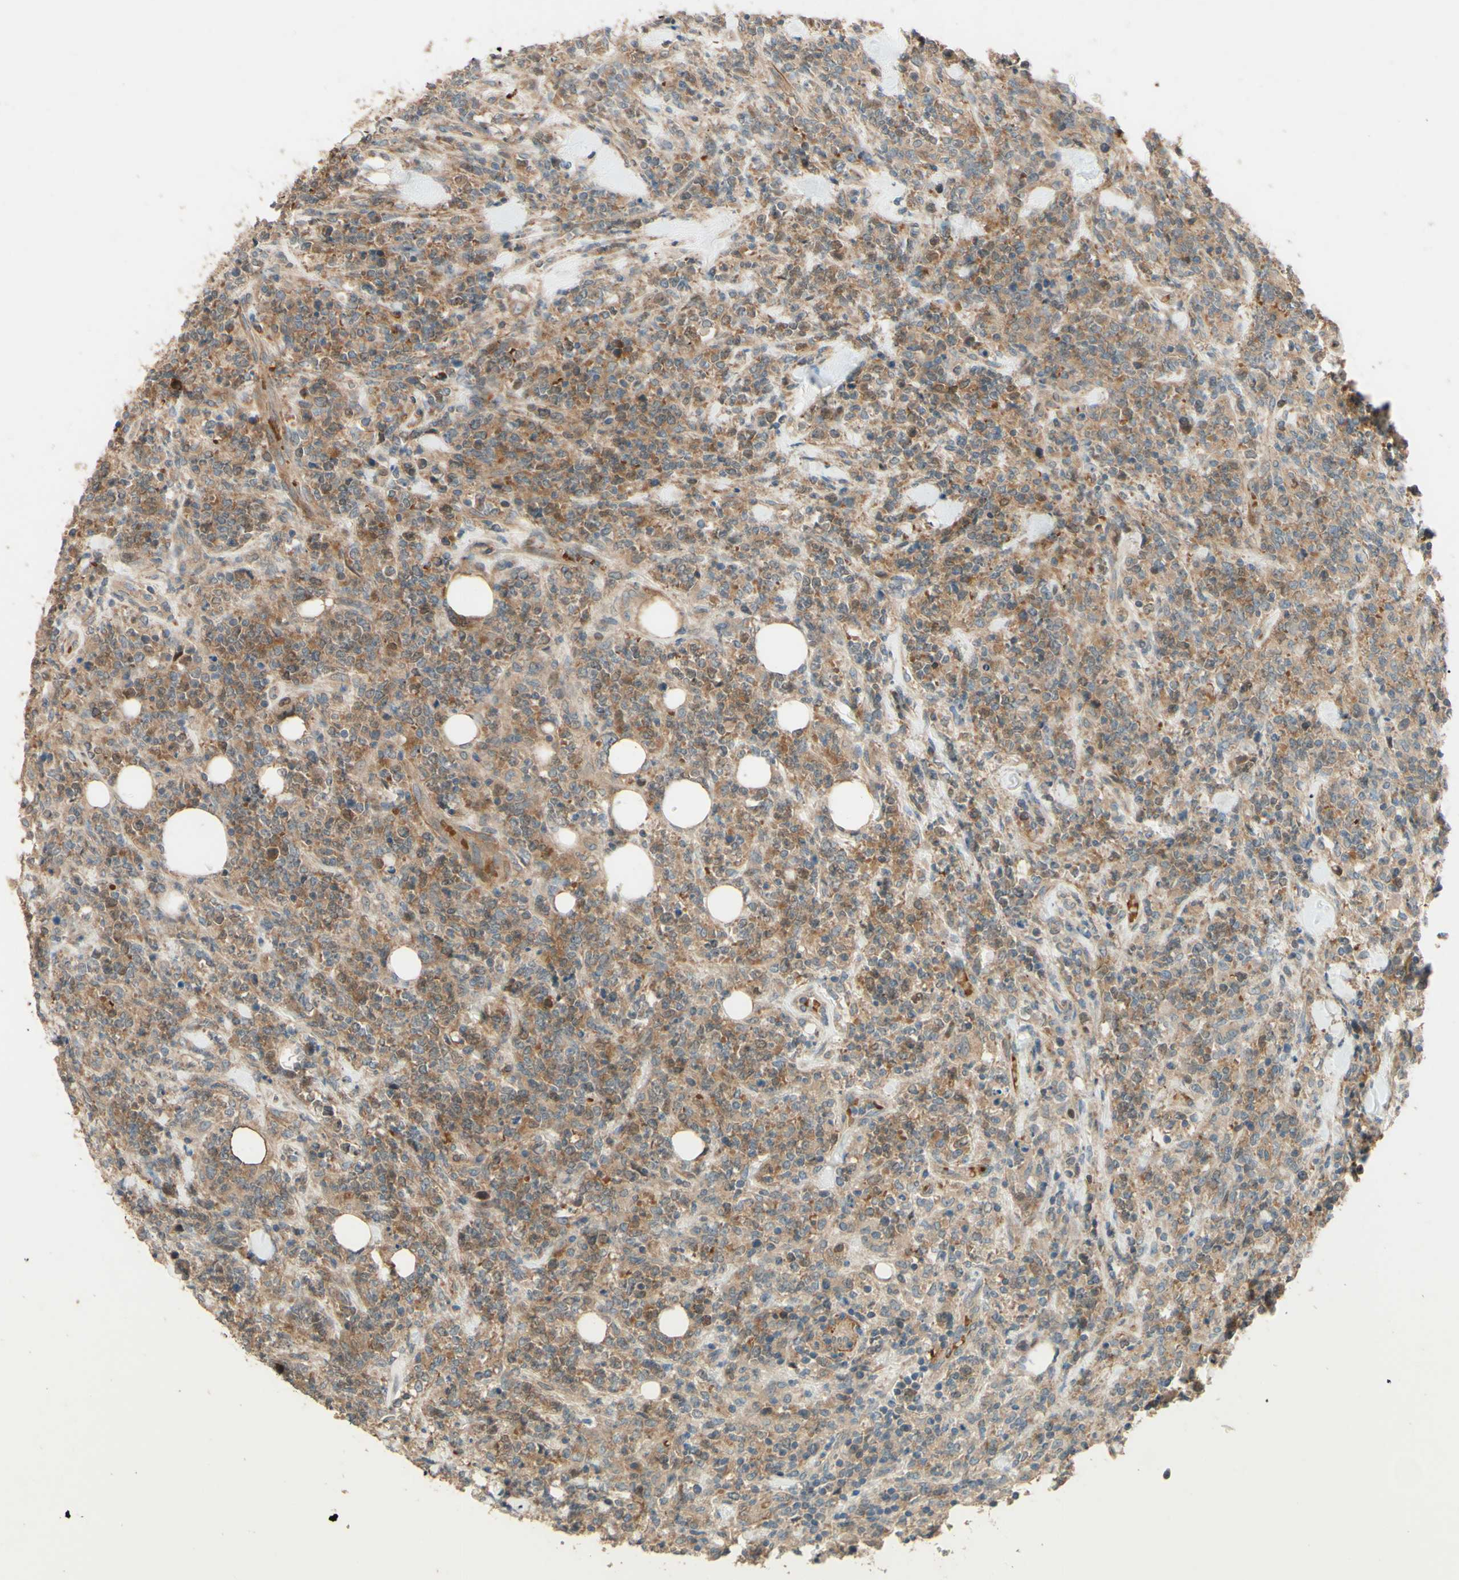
{"staining": {"intensity": "weak", "quantity": ">75%", "location": "cytoplasmic/membranous"}, "tissue": "lymphoma", "cell_type": "Tumor cells", "image_type": "cancer", "snomed": [{"axis": "morphology", "description": "Malignant lymphoma, non-Hodgkin's type, High grade"}, {"axis": "topography", "description": "Soft tissue"}], "caption": "This photomicrograph exhibits immunohistochemistry (IHC) staining of lymphoma, with low weak cytoplasmic/membranous expression in about >75% of tumor cells.", "gene": "ADAM17", "patient": {"sex": "male", "age": 18}}